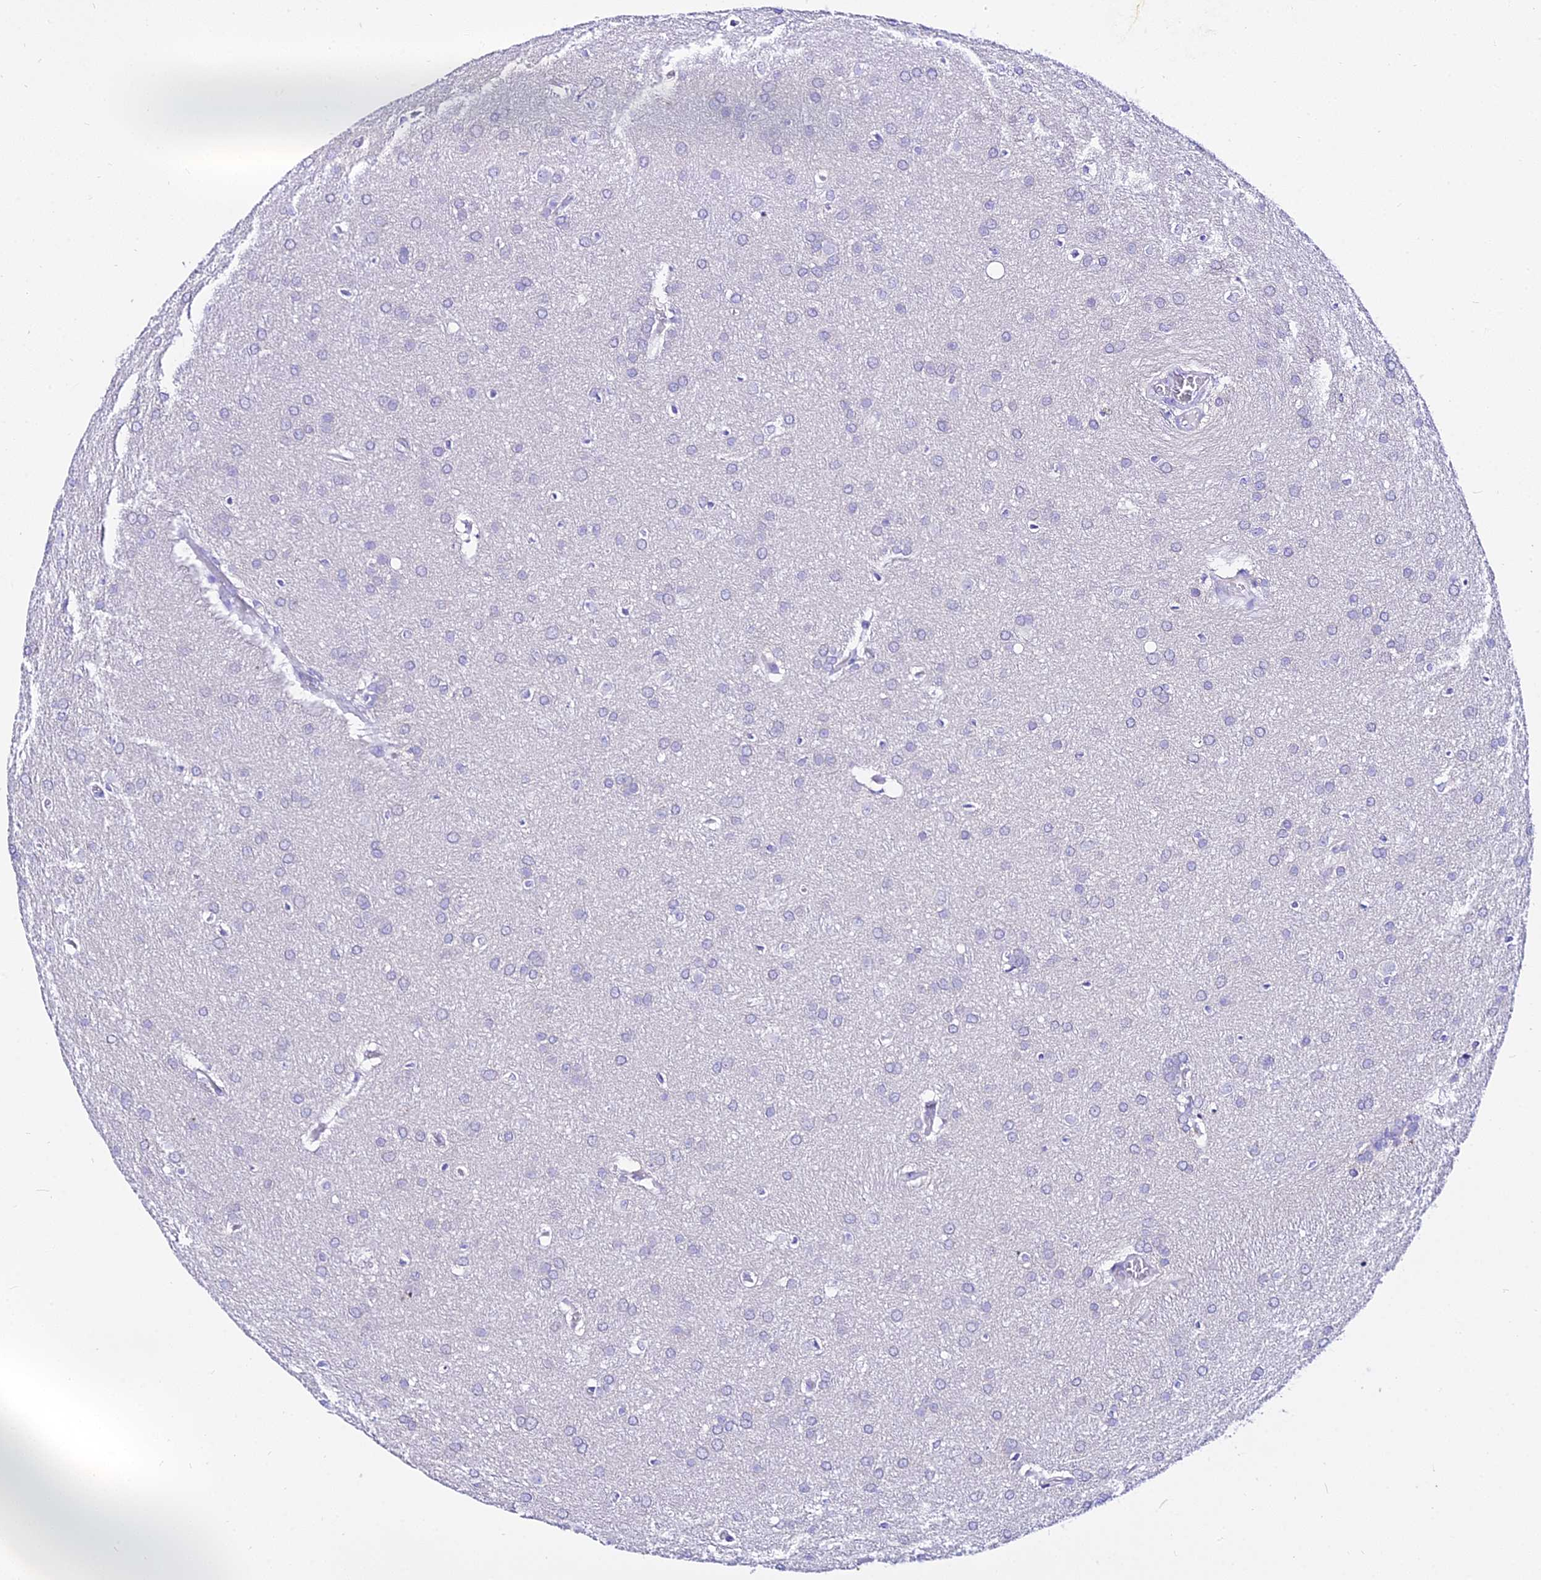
{"staining": {"intensity": "negative", "quantity": "none", "location": "none"}, "tissue": "glioma", "cell_type": "Tumor cells", "image_type": "cancer", "snomed": [{"axis": "morphology", "description": "Glioma, malignant, Low grade"}, {"axis": "topography", "description": "Brain"}], "caption": "Human malignant glioma (low-grade) stained for a protein using IHC displays no staining in tumor cells.", "gene": "DEFB106A", "patient": {"sex": "female", "age": 32}}